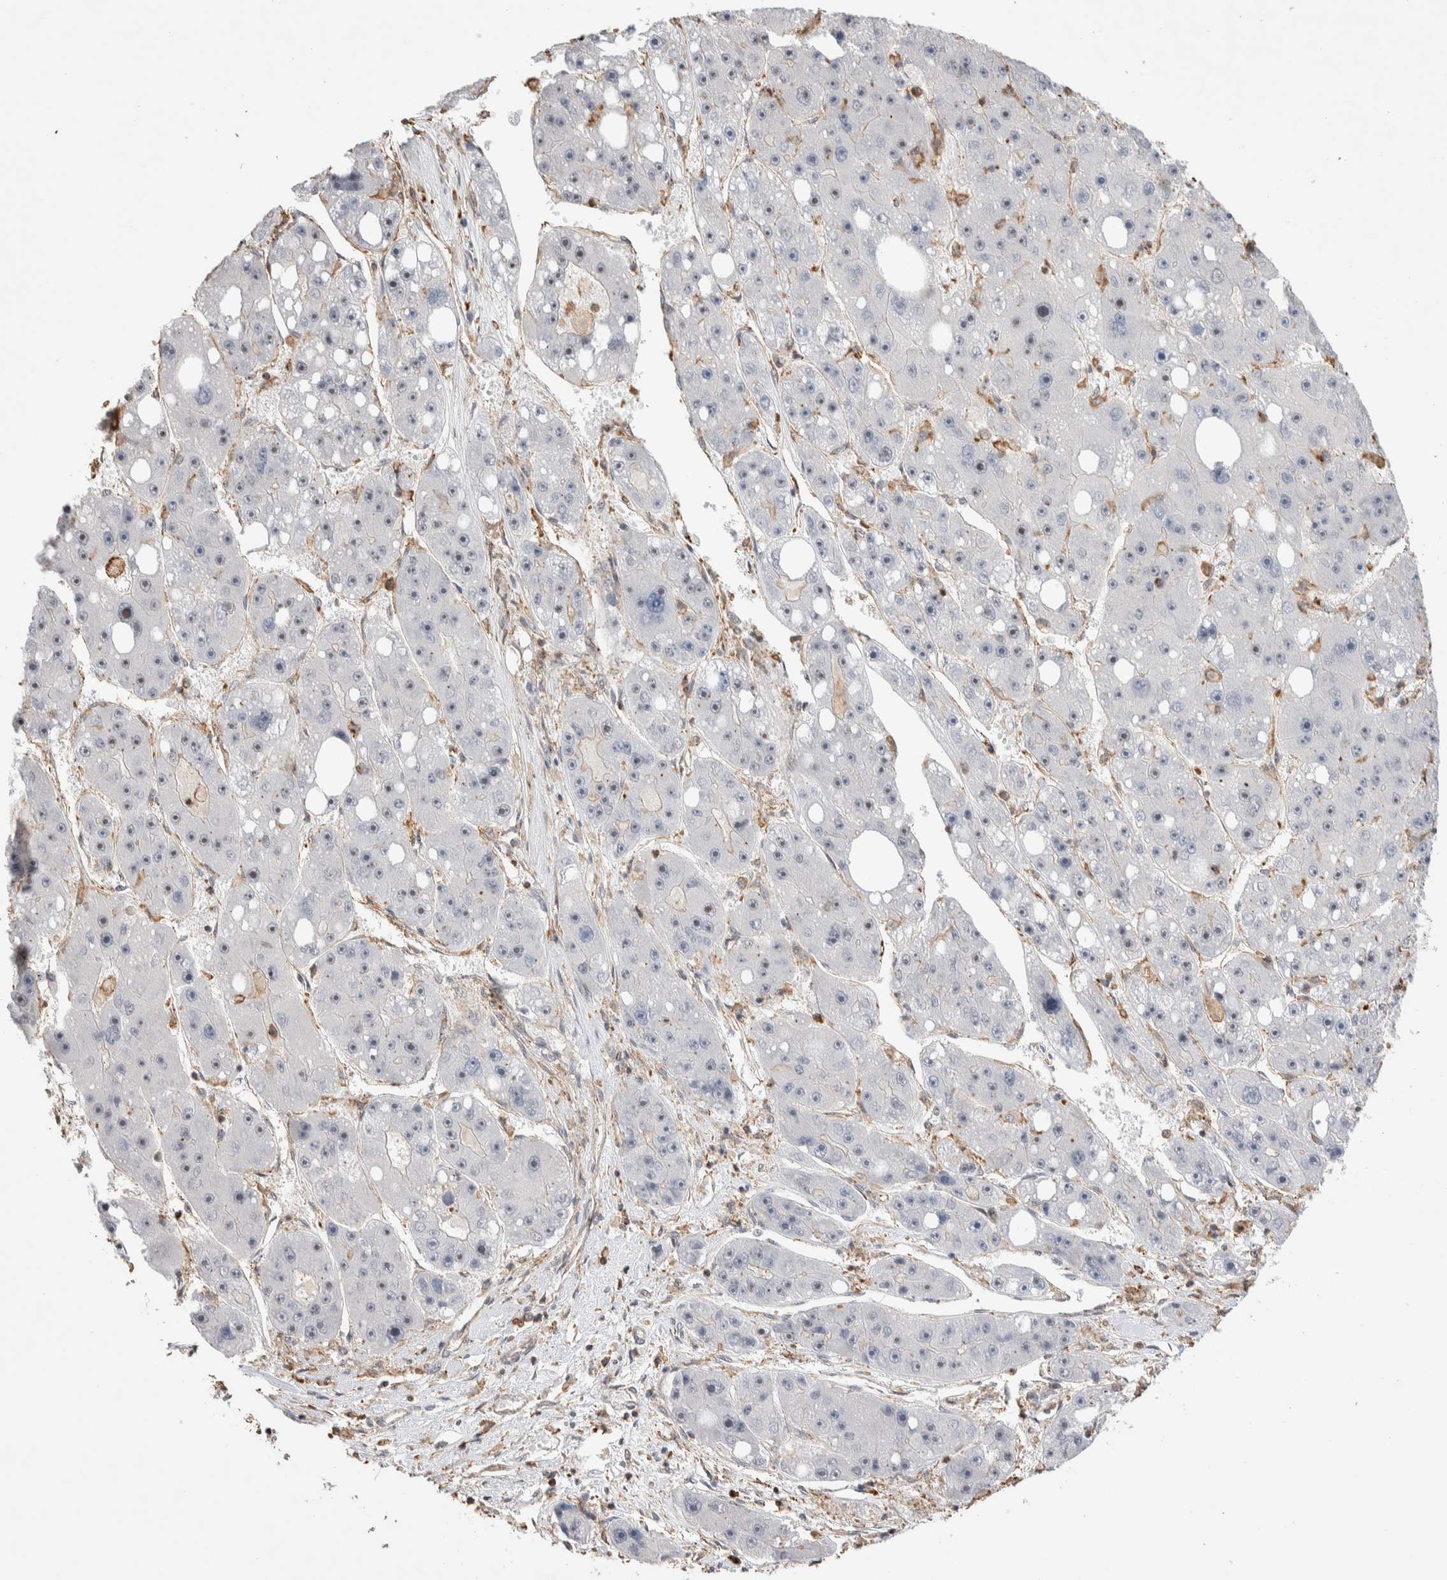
{"staining": {"intensity": "negative", "quantity": "none", "location": "none"}, "tissue": "liver cancer", "cell_type": "Tumor cells", "image_type": "cancer", "snomed": [{"axis": "morphology", "description": "Carcinoma, Hepatocellular, NOS"}, {"axis": "topography", "description": "Liver"}], "caption": "This image is of liver hepatocellular carcinoma stained with IHC to label a protein in brown with the nuclei are counter-stained blue. There is no staining in tumor cells.", "gene": "ZNF704", "patient": {"sex": "female", "age": 61}}